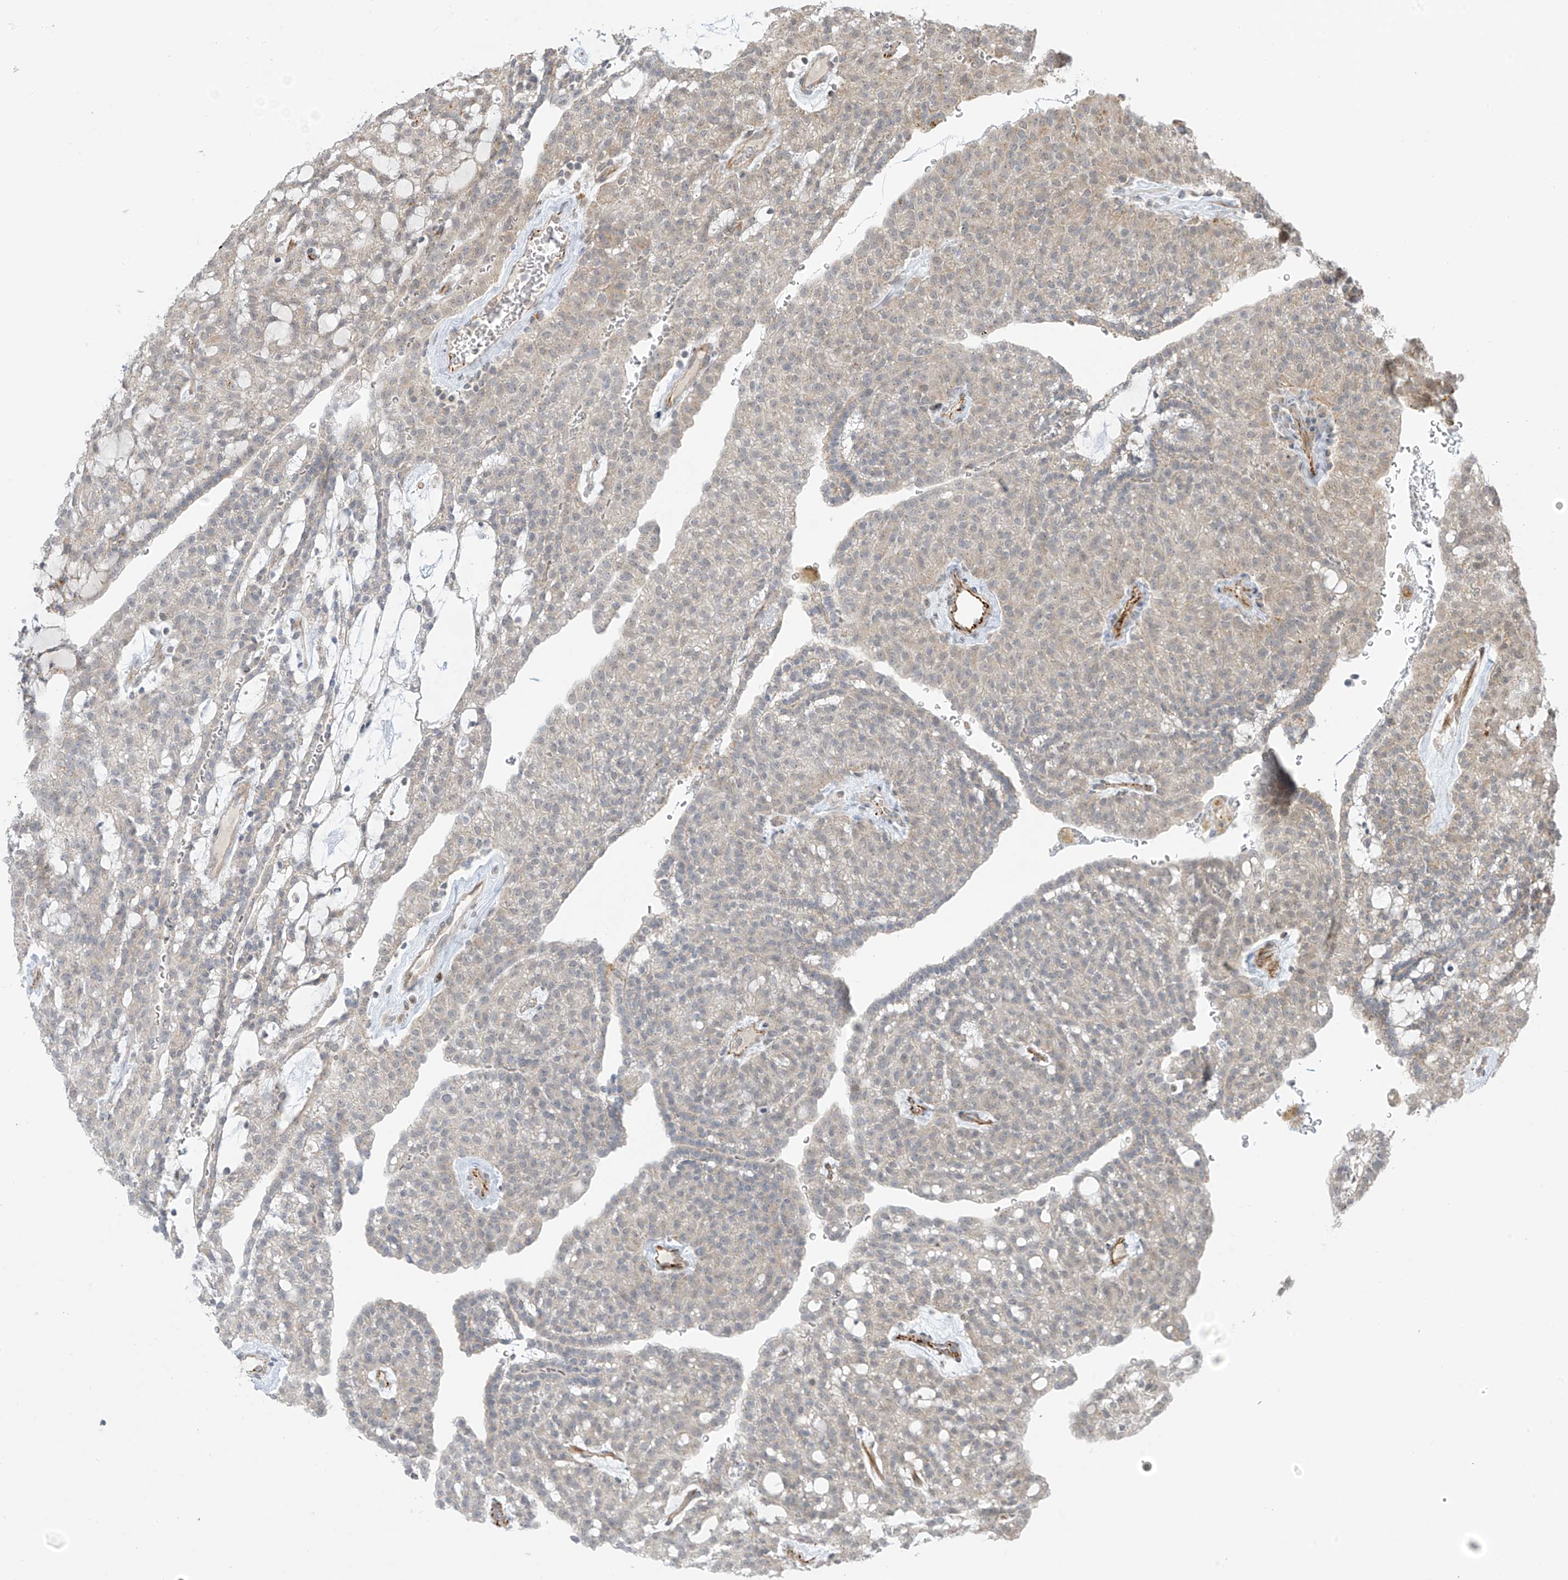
{"staining": {"intensity": "weak", "quantity": "<25%", "location": "cytoplasmic/membranous"}, "tissue": "renal cancer", "cell_type": "Tumor cells", "image_type": "cancer", "snomed": [{"axis": "morphology", "description": "Adenocarcinoma, NOS"}, {"axis": "topography", "description": "Kidney"}], "caption": "This is an IHC photomicrograph of renal adenocarcinoma. There is no staining in tumor cells.", "gene": "HS6ST2", "patient": {"sex": "male", "age": 63}}